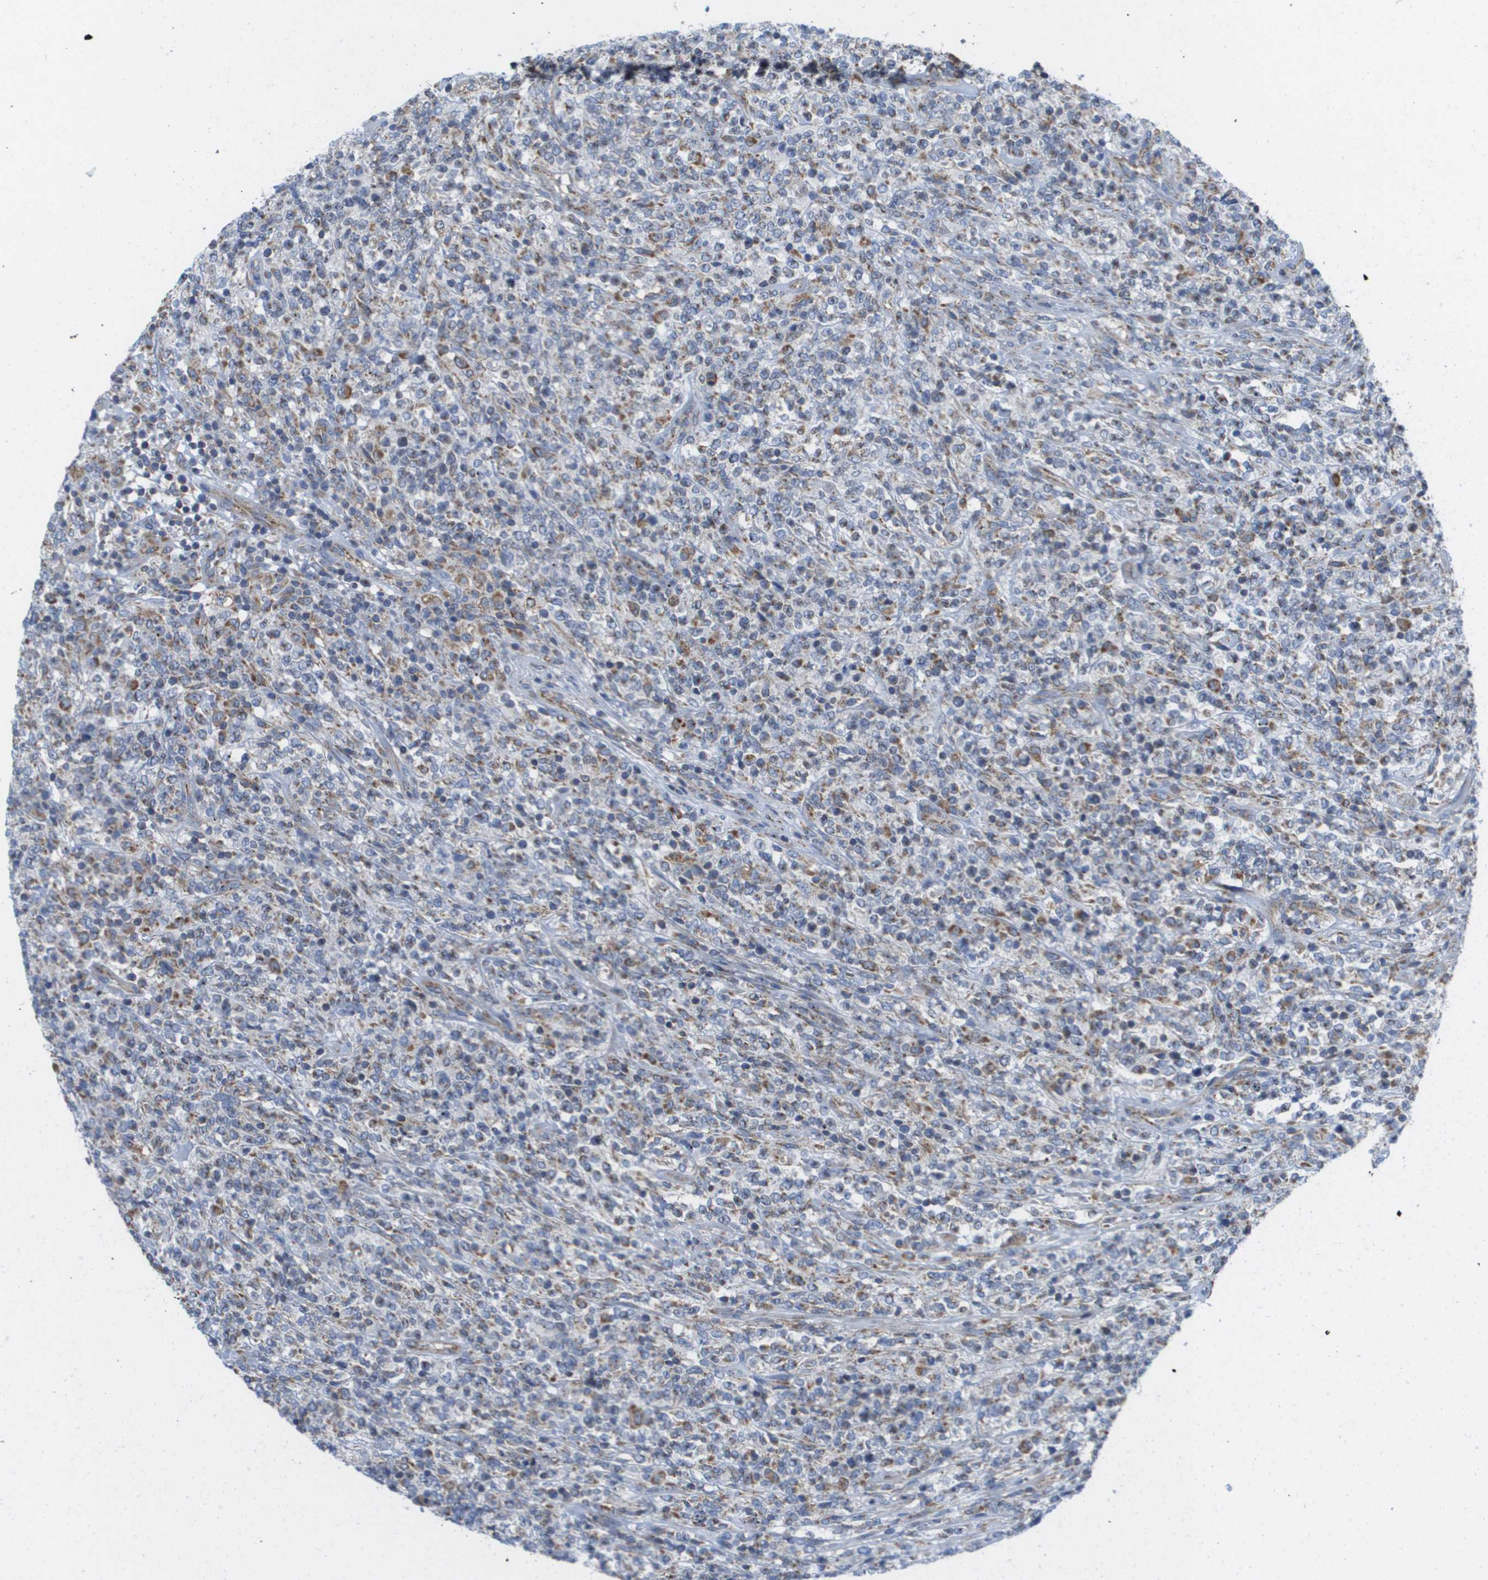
{"staining": {"intensity": "moderate", "quantity": "<25%", "location": "cytoplasmic/membranous"}, "tissue": "lymphoma", "cell_type": "Tumor cells", "image_type": "cancer", "snomed": [{"axis": "morphology", "description": "Malignant lymphoma, non-Hodgkin's type, High grade"}, {"axis": "topography", "description": "Soft tissue"}], "caption": "Malignant lymphoma, non-Hodgkin's type (high-grade) tissue demonstrates moderate cytoplasmic/membranous expression in about <25% of tumor cells, visualized by immunohistochemistry. Using DAB (3,3'-diaminobenzidine) (brown) and hematoxylin (blue) stains, captured at high magnification using brightfield microscopy.", "gene": "FIS1", "patient": {"sex": "male", "age": 18}}